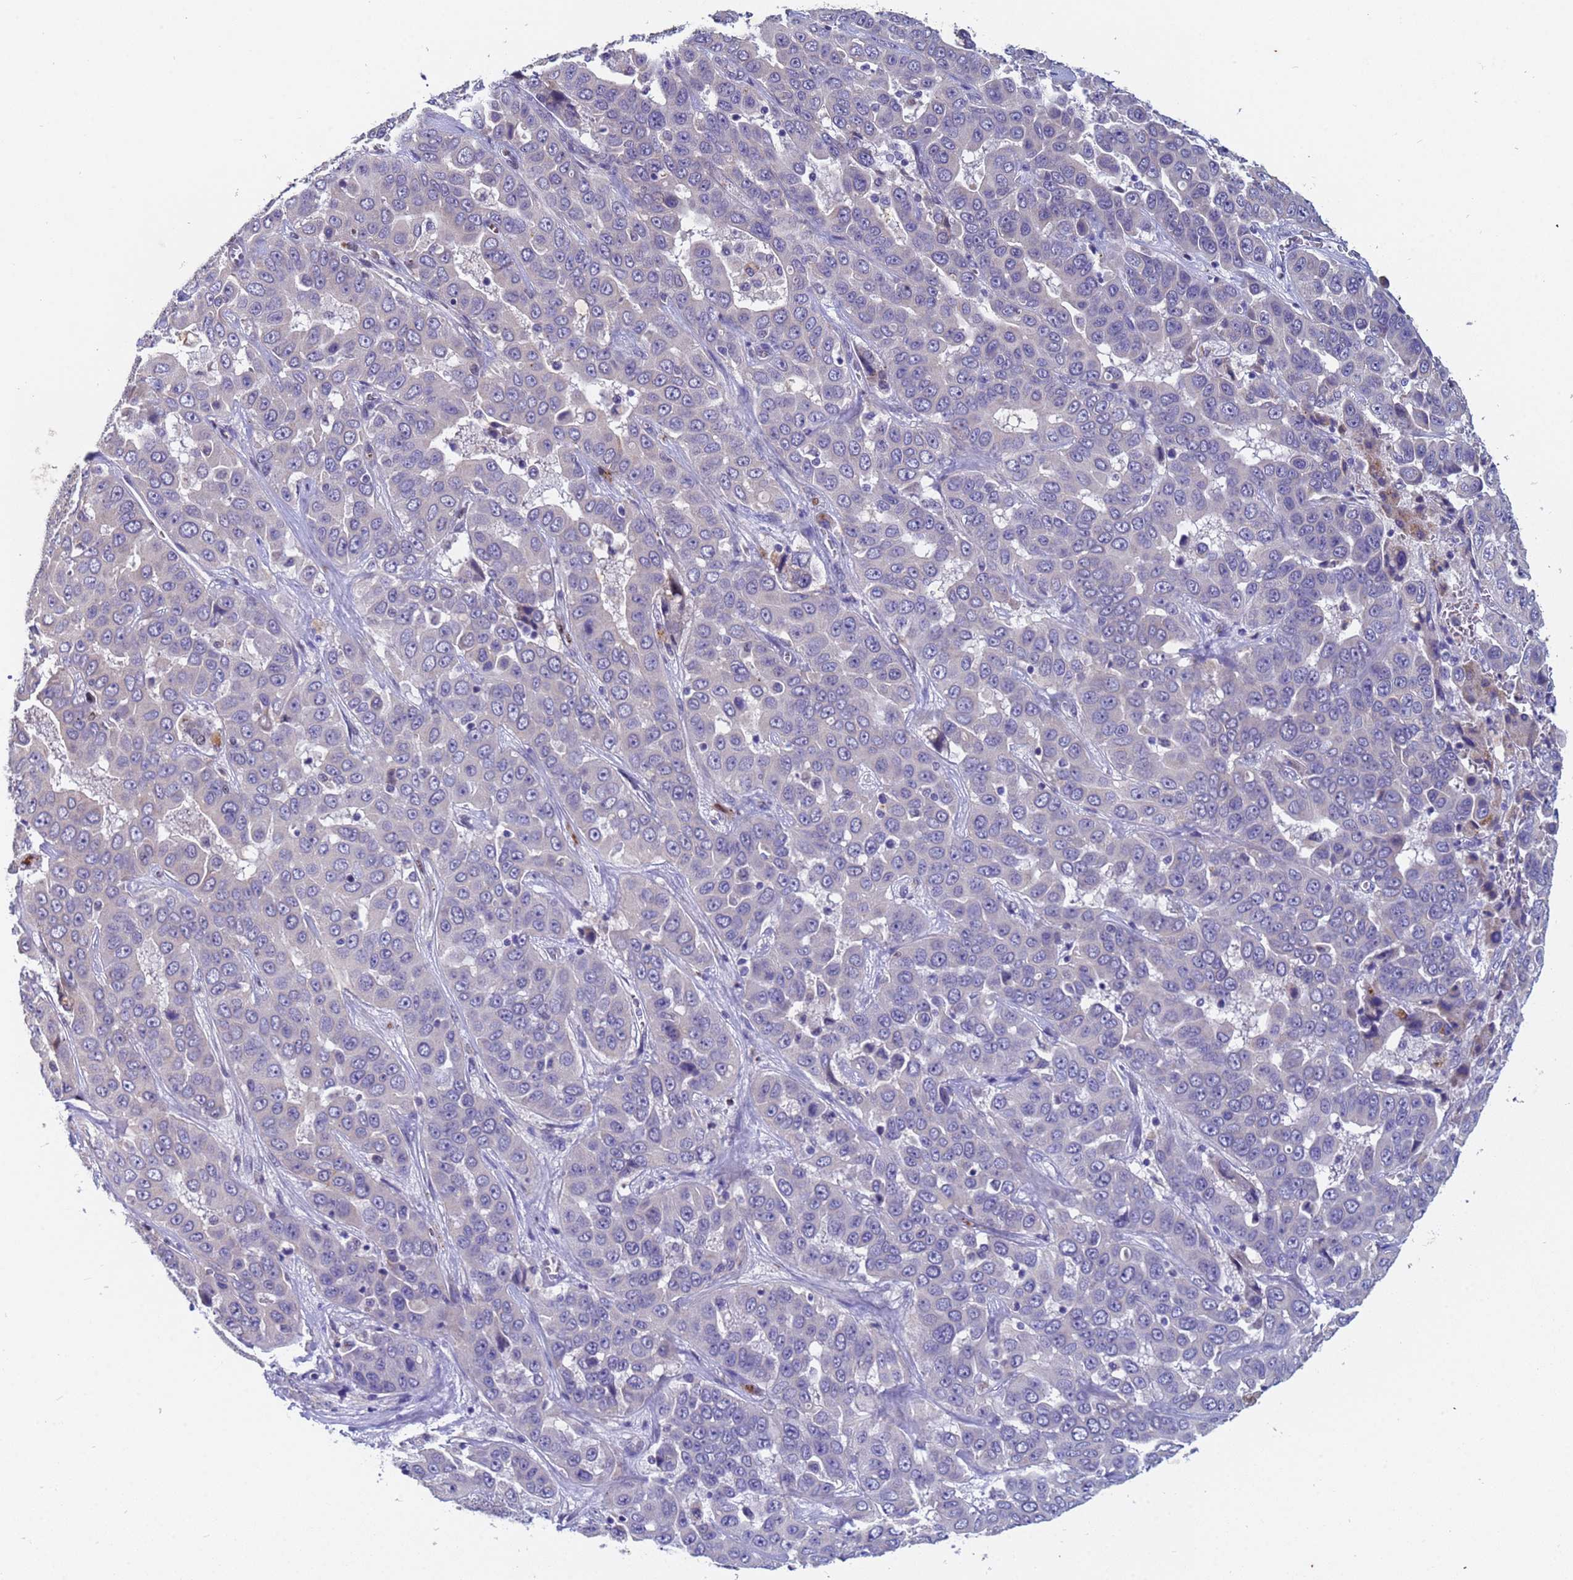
{"staining": {"intensity": "negative", "quantity": "none", "location": "none"}, "tissue": "liver cancer", "cell_type": "Tumor cells", "image_type": "cancer", "snomed": [{"axis": "morphology", "description": "Cholangiocarcinoma"}, {"axis": "topography", "description": "Liver"}], "caption": "This is an immunohistochemistry image of liver cancer. There is no expression in tumor cells.", "gene": "IHO1", "patient": {"sex": "female", "age": 52}}